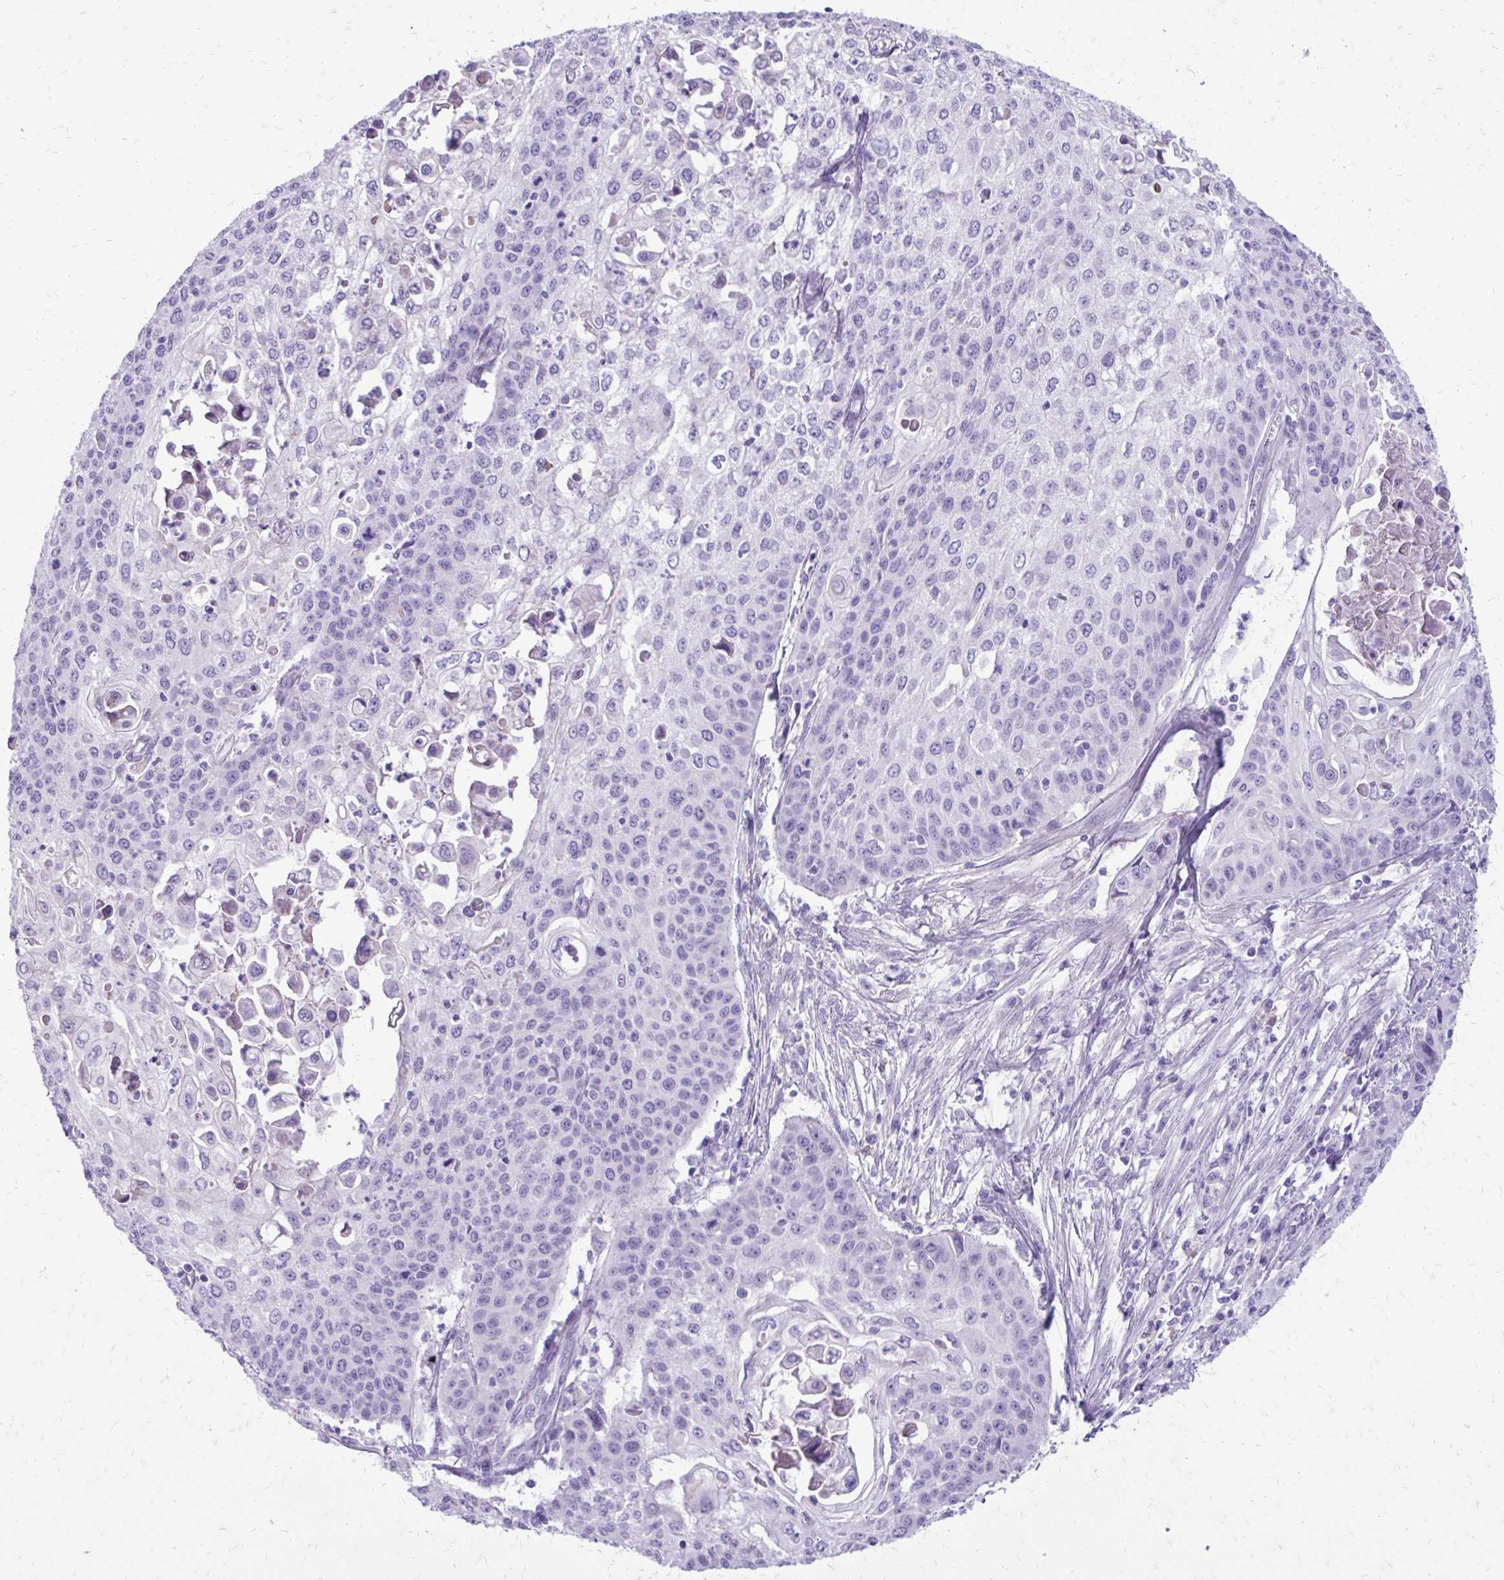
{"staining": {"intensity": "negative", "quantity": "none", "location": "none"}, "tissue": "cervical cancer", "cell_type": "Tumor cells", "image_type": "cancer", "snomed": [{"axis": "morphology", "description": "Squamous cell carcinoma, NOS"}, {"axis": "topography", "description": "Cervix"}], "caption": "An IHC histopathology image of cervical cancer is shown. There is no staining in tumor cells of cervical cancer.", "gene": "SIGLEC11", "patient": {"sex": "female", "age": 65}}